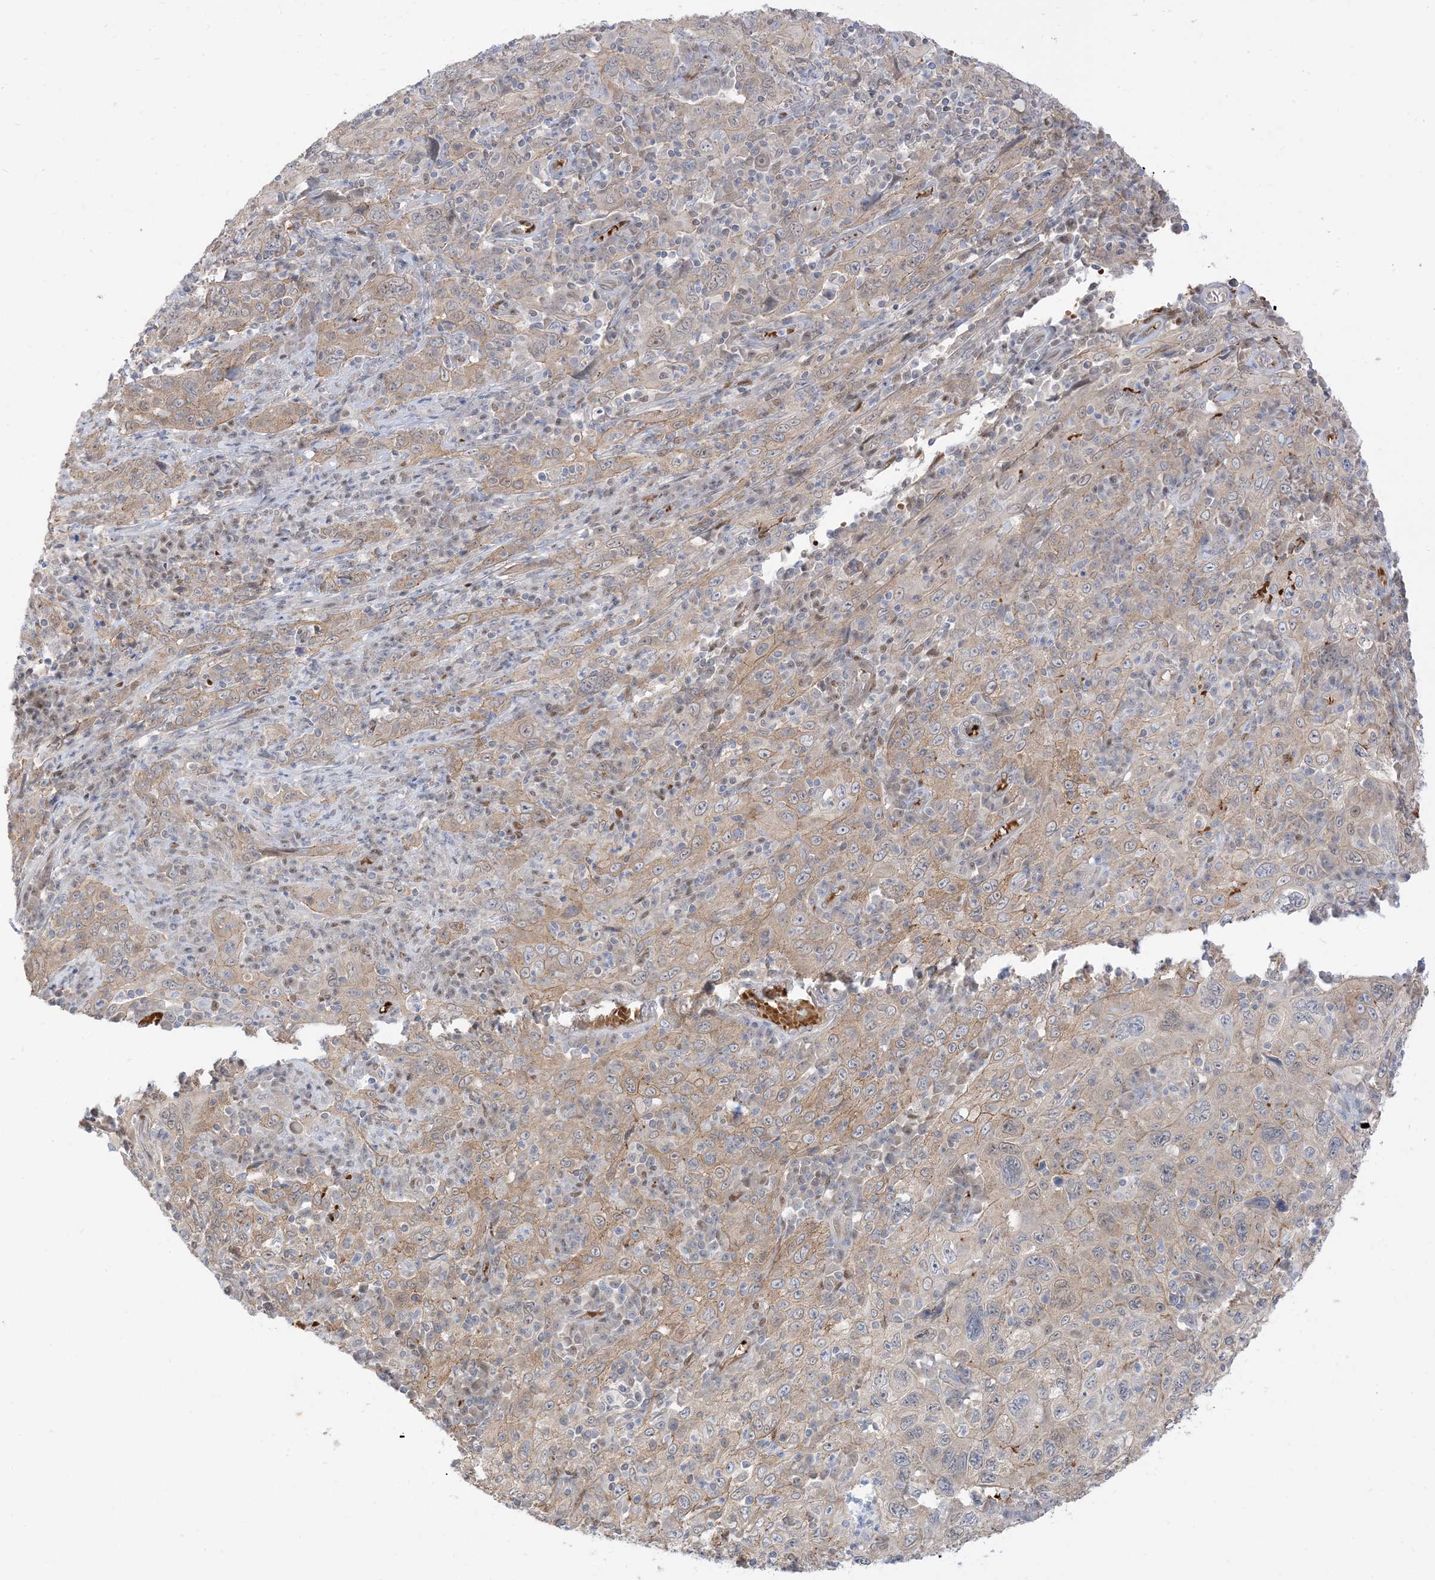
{"staining": {"intensity": "weak", "quantity": "25%-75%", "location": "cytoplasmic/membranous"}, "tissue": "cervical cancer", "cell_type": "Tumor cells", "image_type": "cancer", "snomed": [{"axis": "morphology", "description": "Squamous cell carcinoma, NOS"}, {"axis": "topography", "description": "Cervix"}], "caption": "Cervical cancer (squamous cell carcinoma) stained with a protein marker exhibits weak staining in tumor cells.", "gene": "RIN1", "patient": {"sex": "female", "age": 46}}